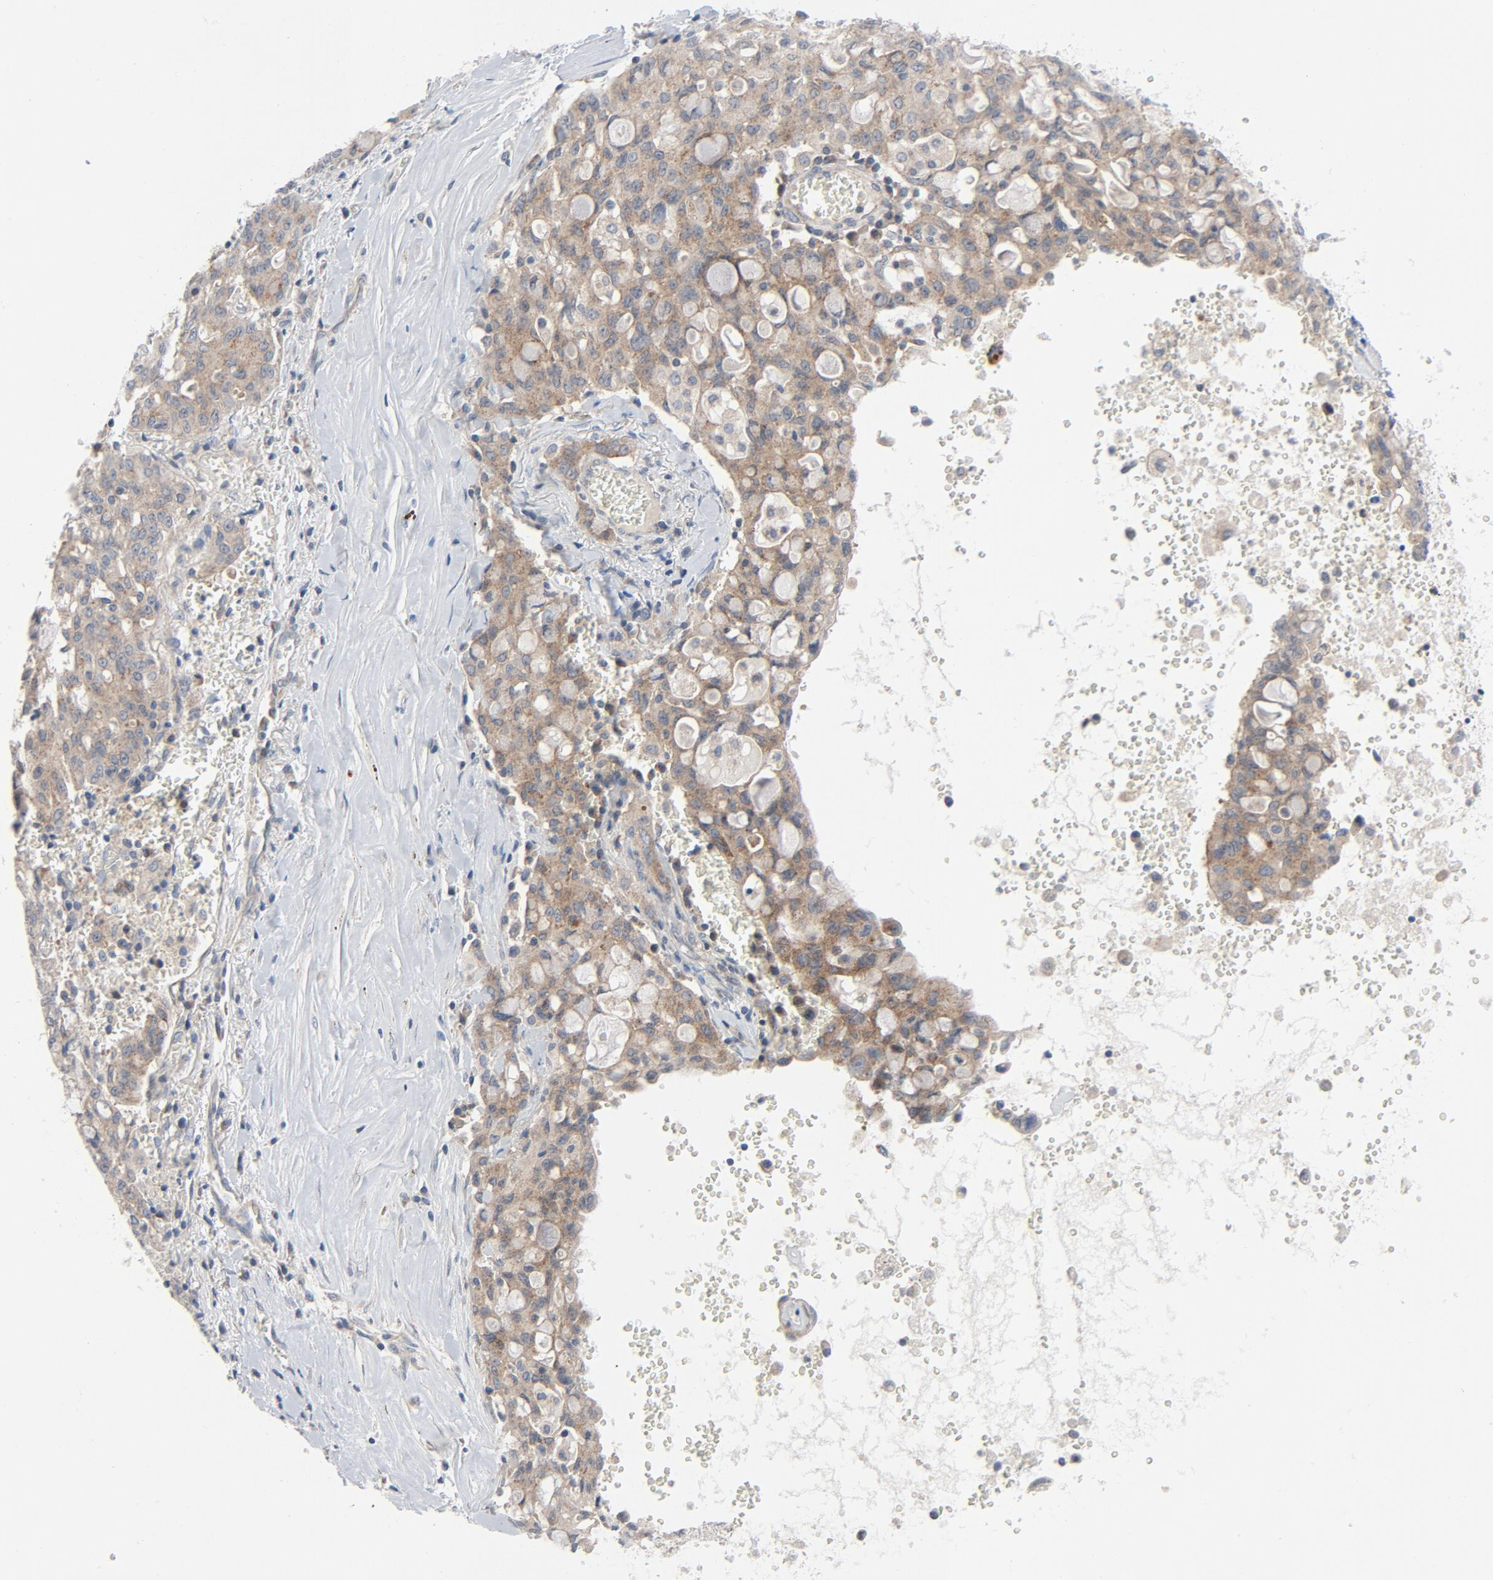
{"staining": {"intensity": "moderate", "quantity": ">75%", "location": "cytoplasmic/membranous"}, "tissue": "lung cancer", "cell_type": "Tumor cells", "image_type": "cancer", "snomed": [{"axis": "morphology", "description": "Adenocarcinoma, NOS"}, {"axis": "topography", "description": "Lung"}], "caption": "Protein analysis of lung adenocarcinoma tissue exhibits moderate cytoplasmic/membranous positivity in approximately >75% of tumor cells.", "gene": "TSG101", "patient": {"sex": "female", "age": 44}}